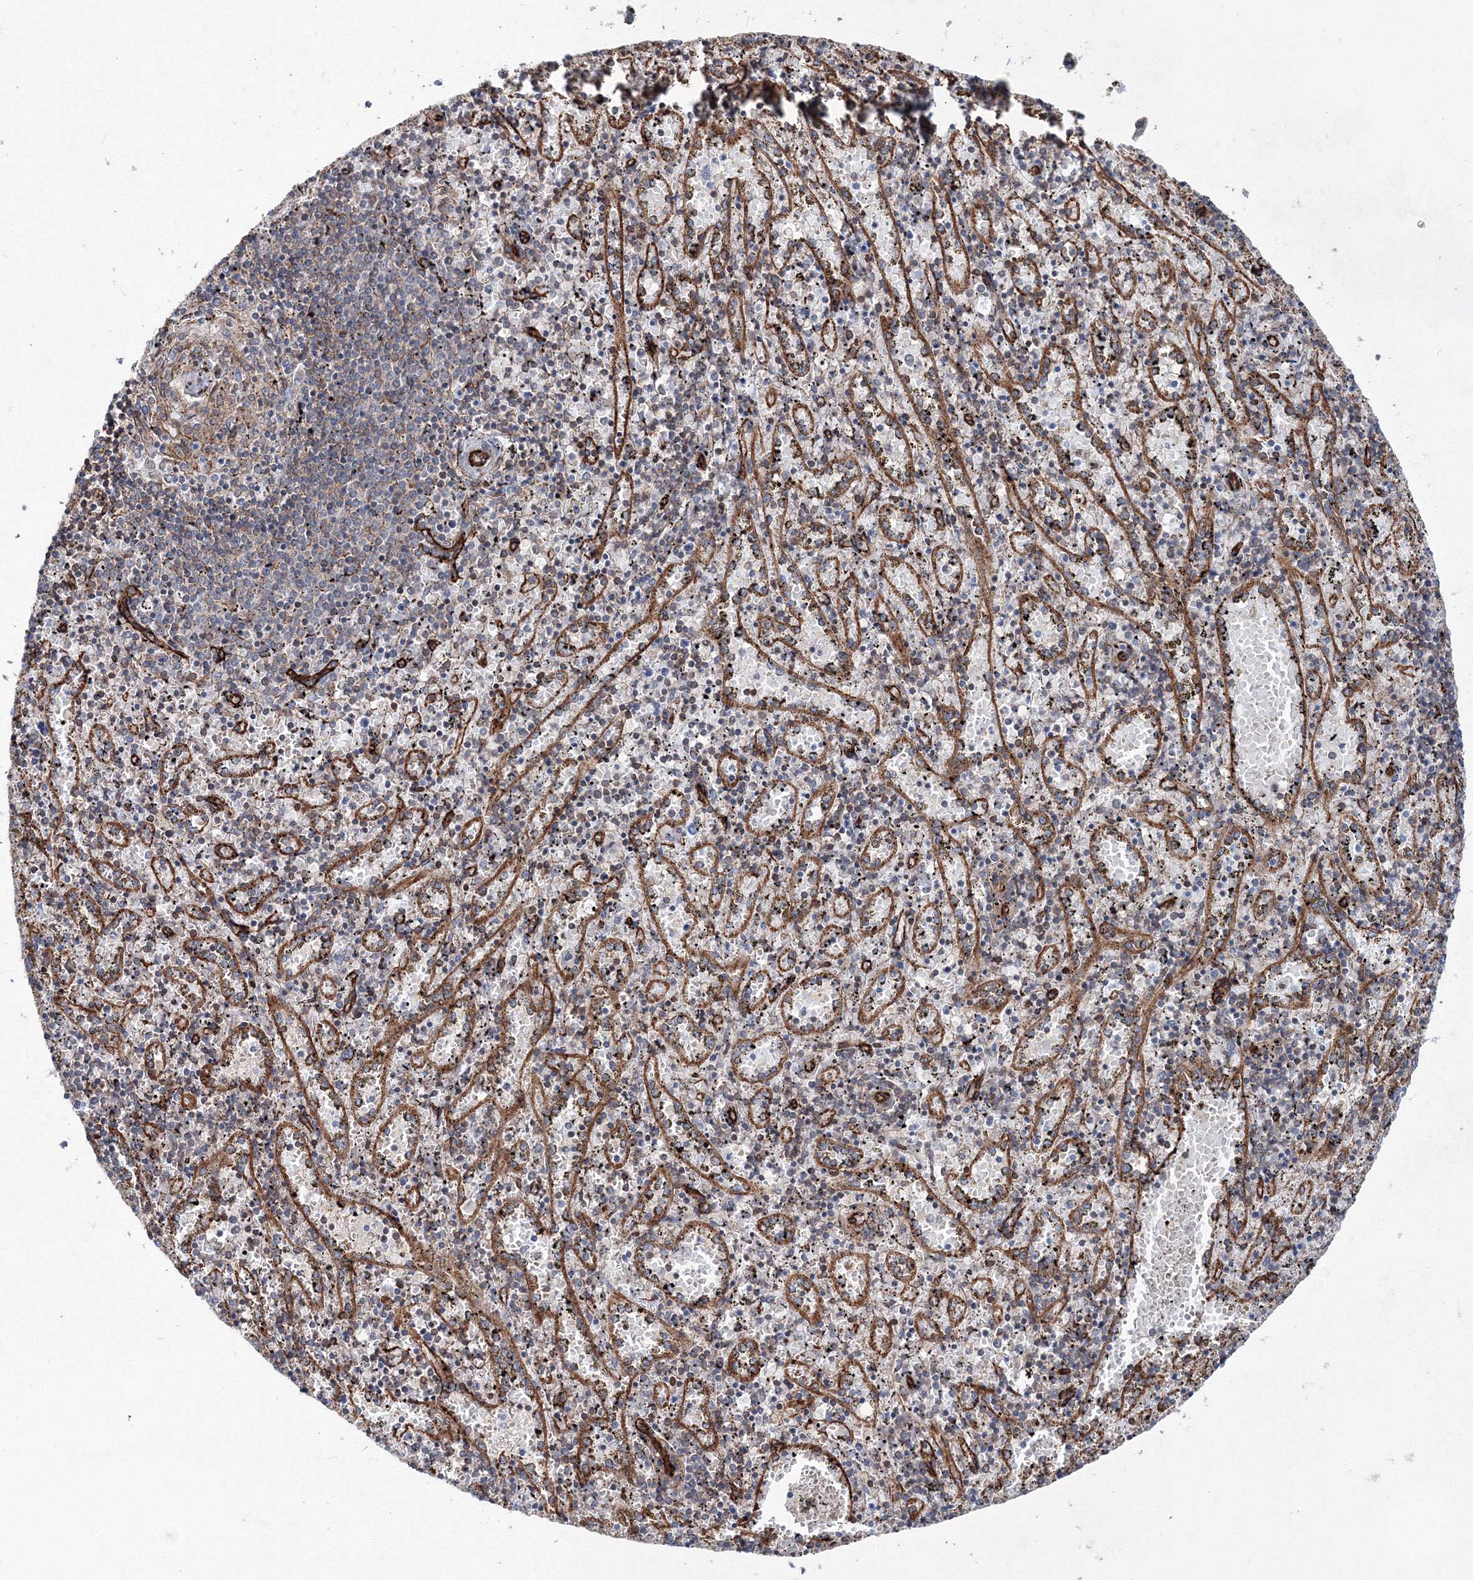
{"staining": {"intensity": "moderate", "quantity": "<25%", "location": "cytoplasmic/membranous"}, "tissue": "spleen", "cell_type": "Cells in red pulp", "image_type": "normal", "snomed": [{"axis": "morphology", "description": "Normal tissue, NOS"}, {"axis": "topography", "description": "Spleen"}], "caption": "Brown immunohistochemical staining in benign spleen exhibits moderate cytoplasmic/membranous expression in about <25% of cells in red pulp.", "gene": "ANKRD37", "patient": {"sex": "male", "age": 11}}